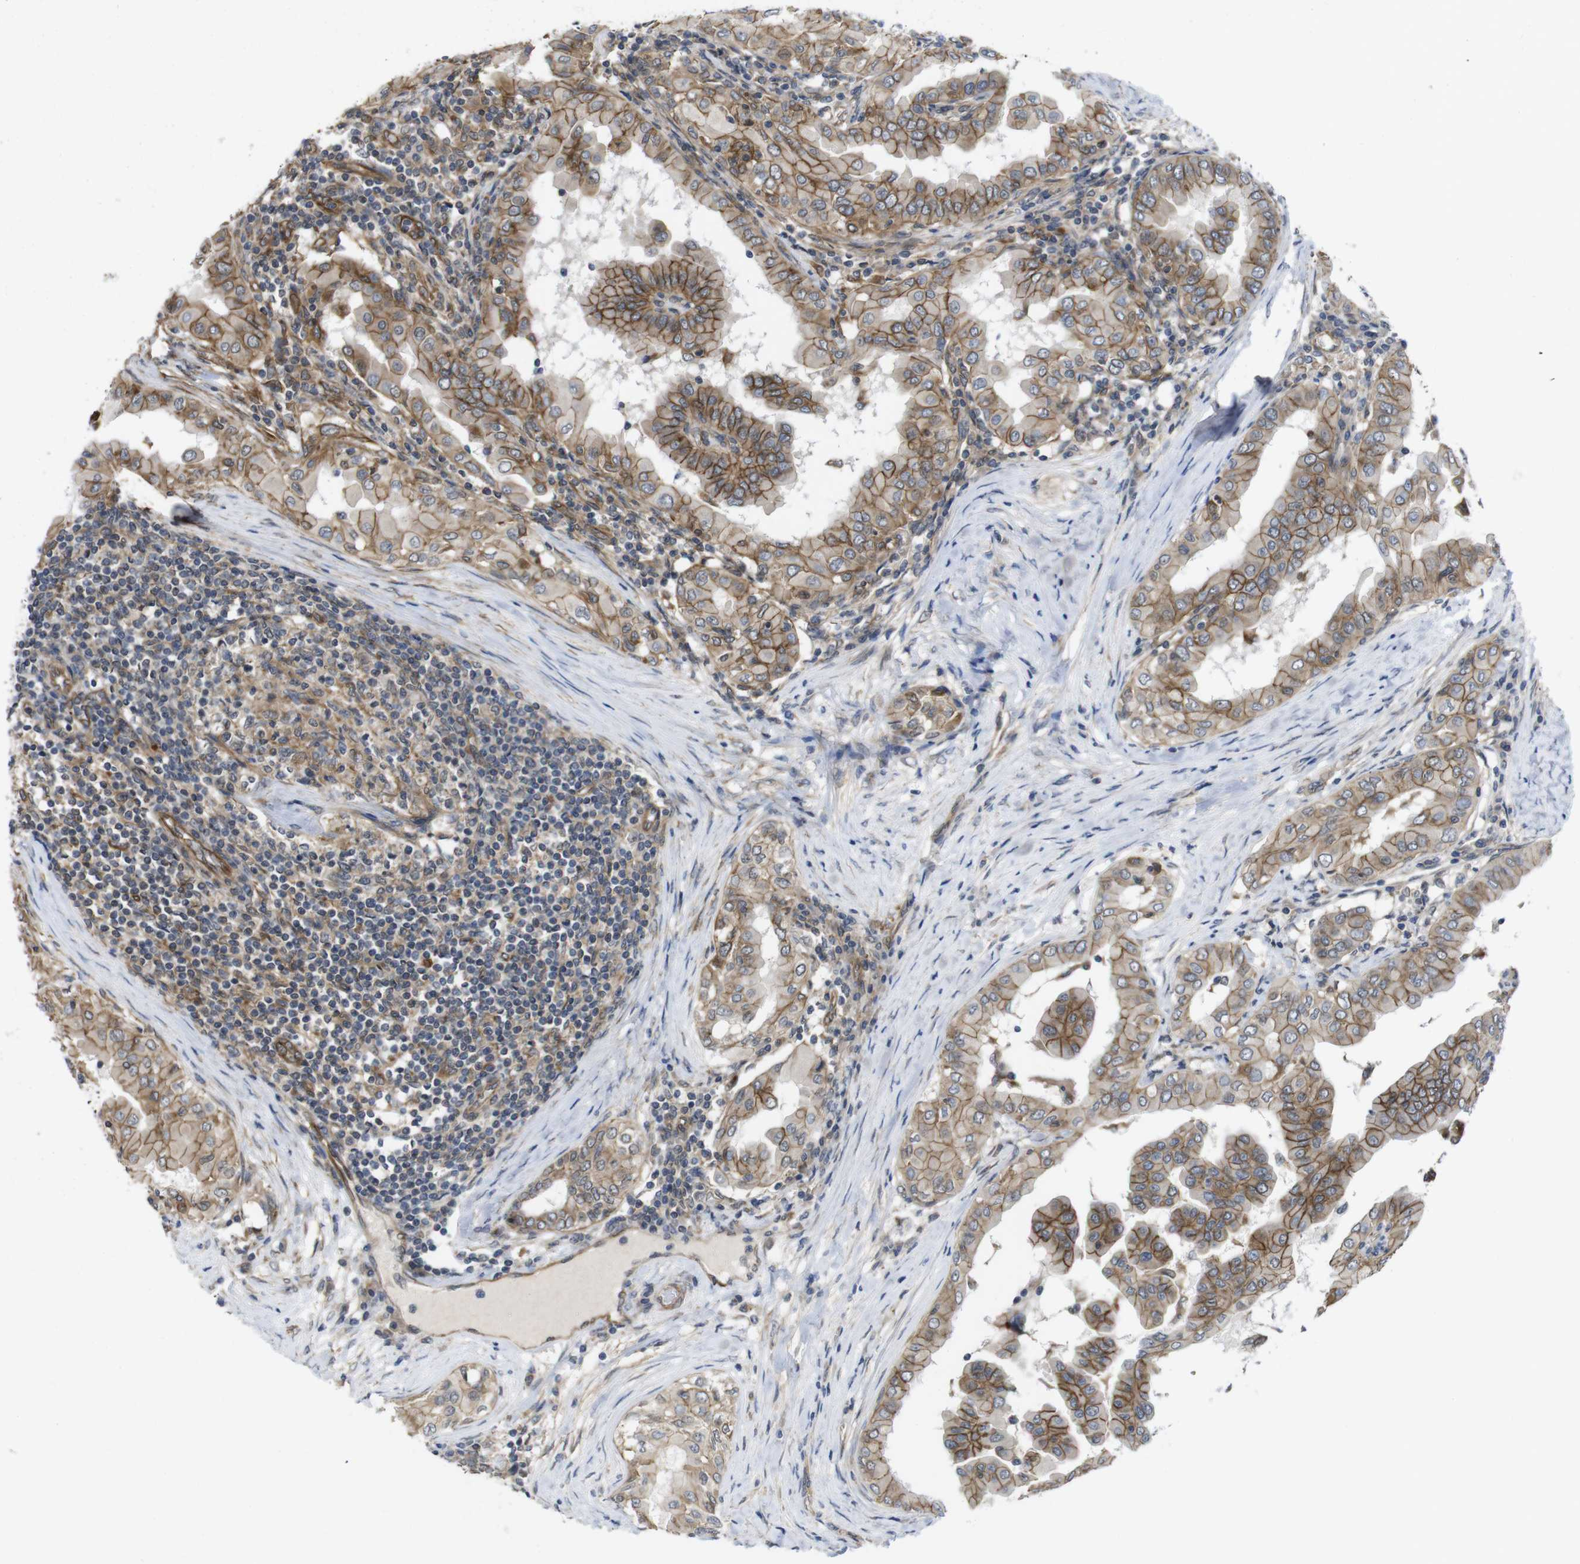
{"staining": {"intensity": "moderate", "quantity": ">75%", "location": "cytoplasmic/membranous"}, "tissue": "thyroid cancer", "cell_type": "Tumor cells", "image_type": "cancer", "snomed": [{"axis": "morphology", "description": "Papillary adenocarcinoma, NOS"}, {"axis": "topography", "description": "Thyroid gland"}], "caption": "The histopathology image exhibits a brown stain indicating the presence of a protein in the cytoplasmic/membranous of tumor cells in thyroid cancer (papillary adenocarcinoma).", "gene": "ZDHHC5", "patient": {"sex": "male", "age": 33}}